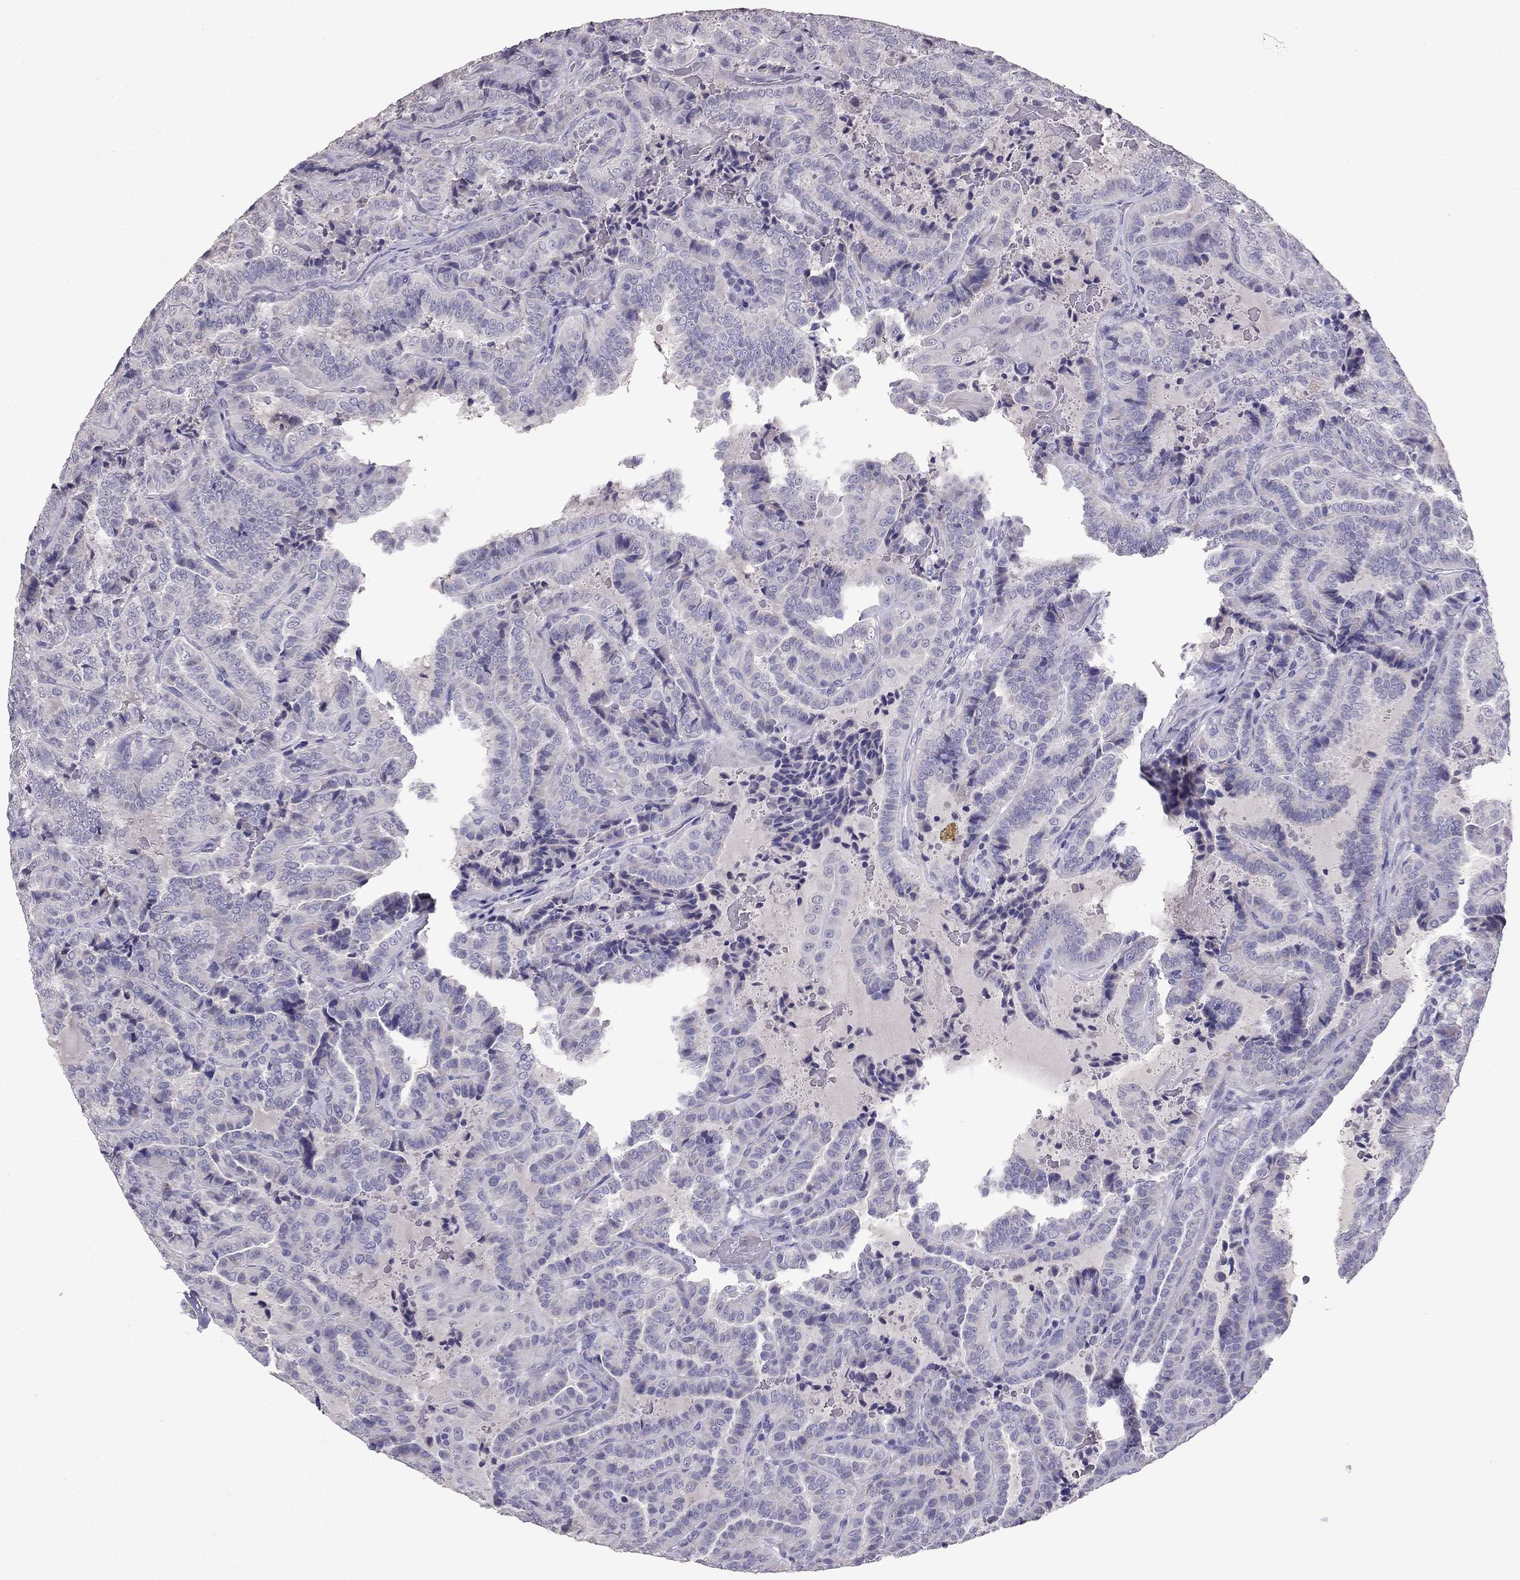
{"staining": {"intensity": "negative", "quantity": "none", "location": "none"}, "tissue": "thyroid cancer", "cell_type": "Tumor cells", "image_type": "cancer", "snomed": [{"axis": "morphology", "description": "Papillary adenocarcinoma, NOS"}, {"axis": "topography", "description": "Thyroid gland"}], "caption": "IHC of human thyroid cancer (papillary adenocarcinoma) reveals no expression in tumor cells.", "gene": "SCG5", "patient": {"sex": "female", "age": 39}}